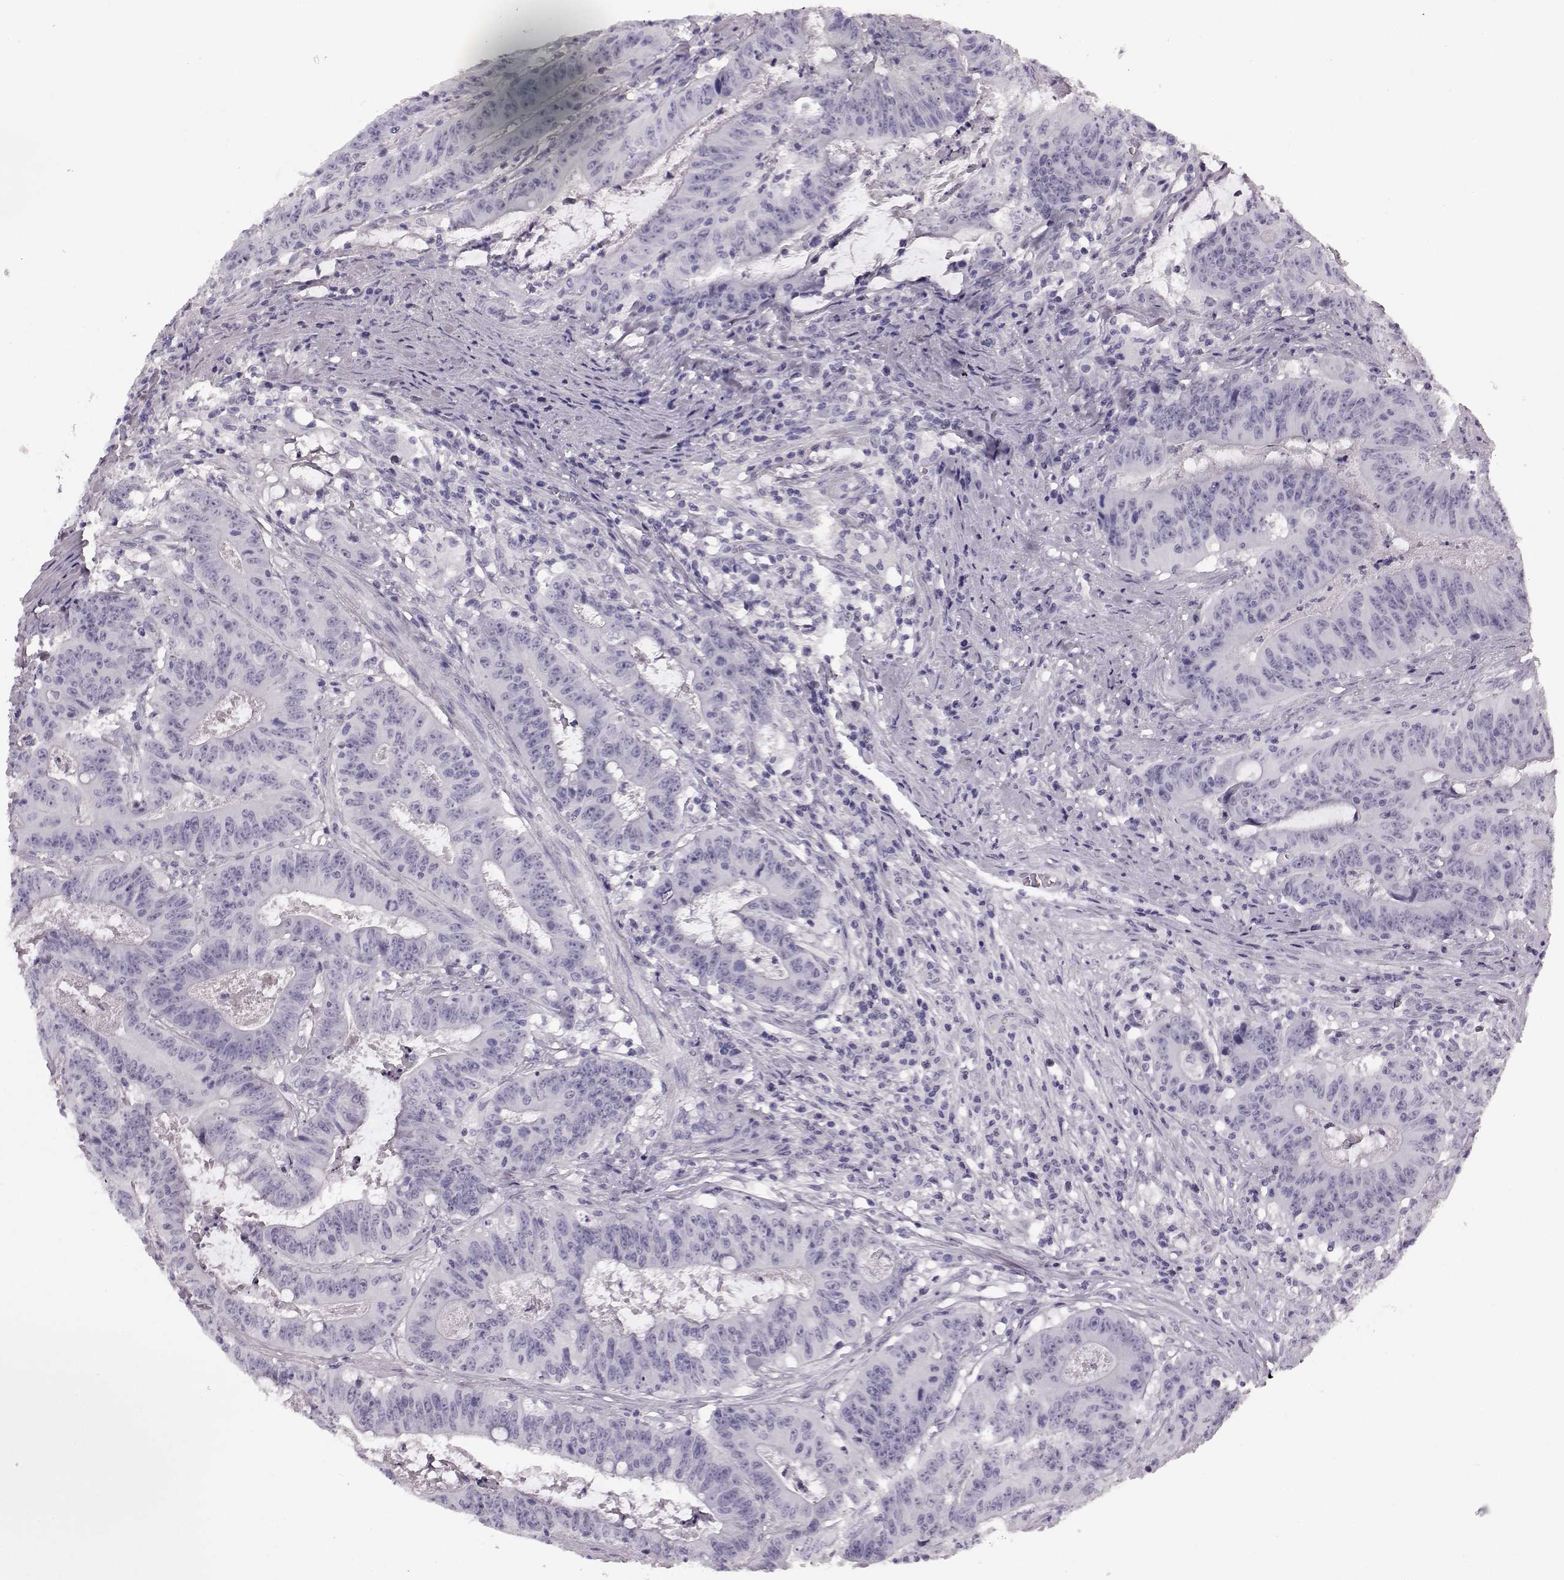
{"staining": {"intensity": "negative", "quantity": "none", "location": "none"}, "tissue": "colorectal cancer", "cell_type": "Tumor cells", "image_type": "cancer", "snomed": [{"axis": "morphology", "description": "Adenocarcinoma, NOS"}, {"axis": "topography", "description": "Colon"}], "caption": "The image shows no significant positivity in tumor cells of adenocarcinoma (colorectal).", "gene": "AIPL1", "patient": {"sex": "male", "age": 33}}